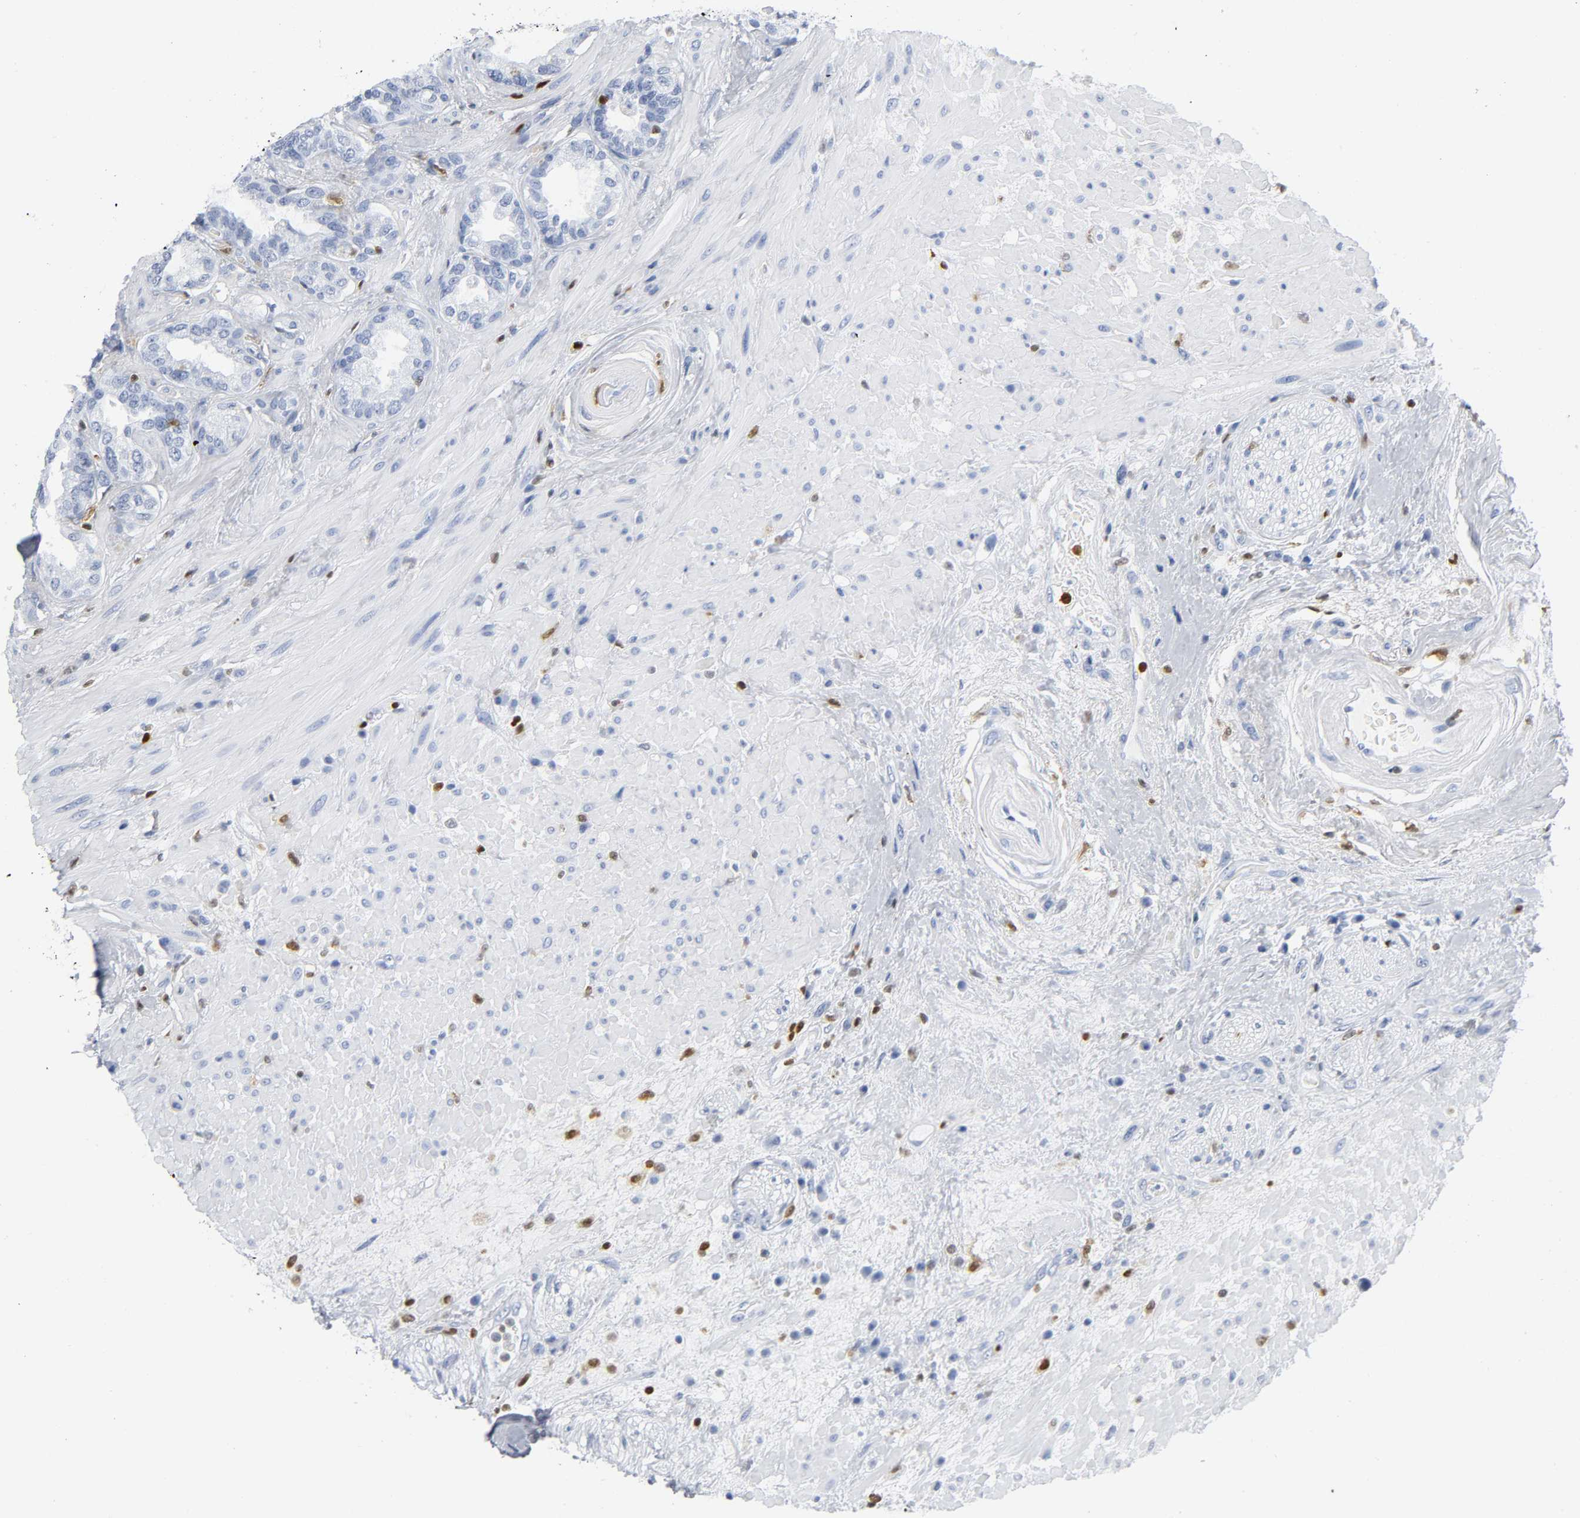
{"staining": {"intensity": "negative", "quantity": "none", "location": "none"}, "tissue": "seminal vesicle", "cell_type": "Glandular cells", "image_type": "normal", "snomed": [{"axis": "morphology", "description": "Normal tissue, NOS"}, {"axis": "topography", "description": "Seminal veicle"}], "caption": "Immunohistochemistry (IHC) micrograph of unremarkable human seminal vesicle stained for a protein (brown), which demonstrates no expression in glandular cells. (Brightfield microscopy of DAB (3,3'-diaminobenzidine) immunohistochemistry (IHC) at high magnification).", "gene": "DOK2", "patient": {"sex": "male", "age": 61}}